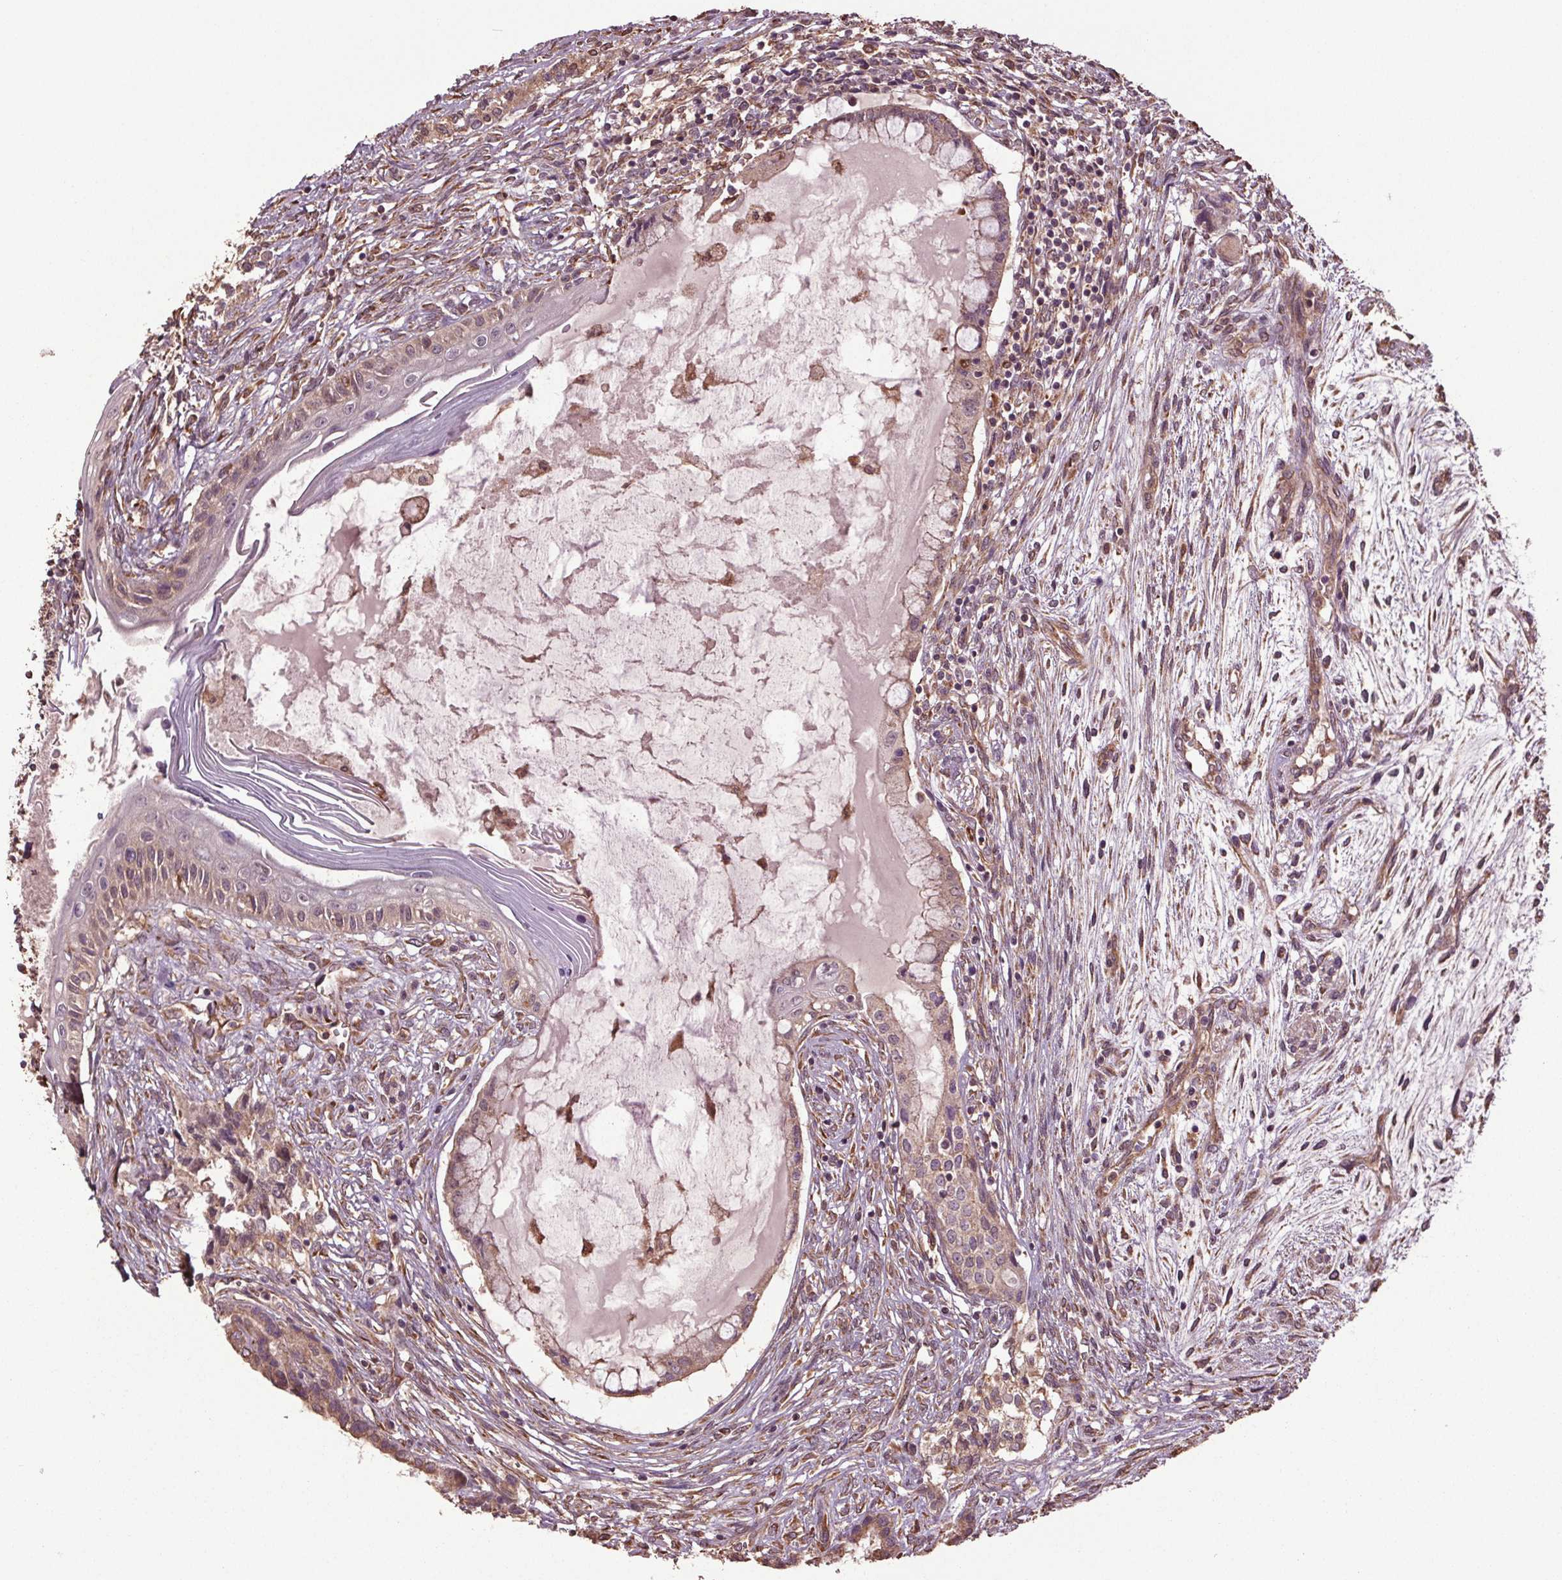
{"staining": {"intensity": "weak", "quantity": "25%-75%", "location": "cytoplasmic/membranous"}, "tissue": "testis cancer", "cell_type": "Tumor cells", "image_type": "cancer", "snomed": [{"axis": "morphology", "description": "Carcinoma, Embryonal, NOS"}, {"axis": "topography", "description": "Testis"}], "caption": "This is a histology image of immunohistochemistry (IHC) staining of testis embryonal carcinoma, which shows weak expression in the cytoplasmic/membranous of tumor cells.", "gene": "RNPEP", "patient": {"sex": "male", "age": 37}}